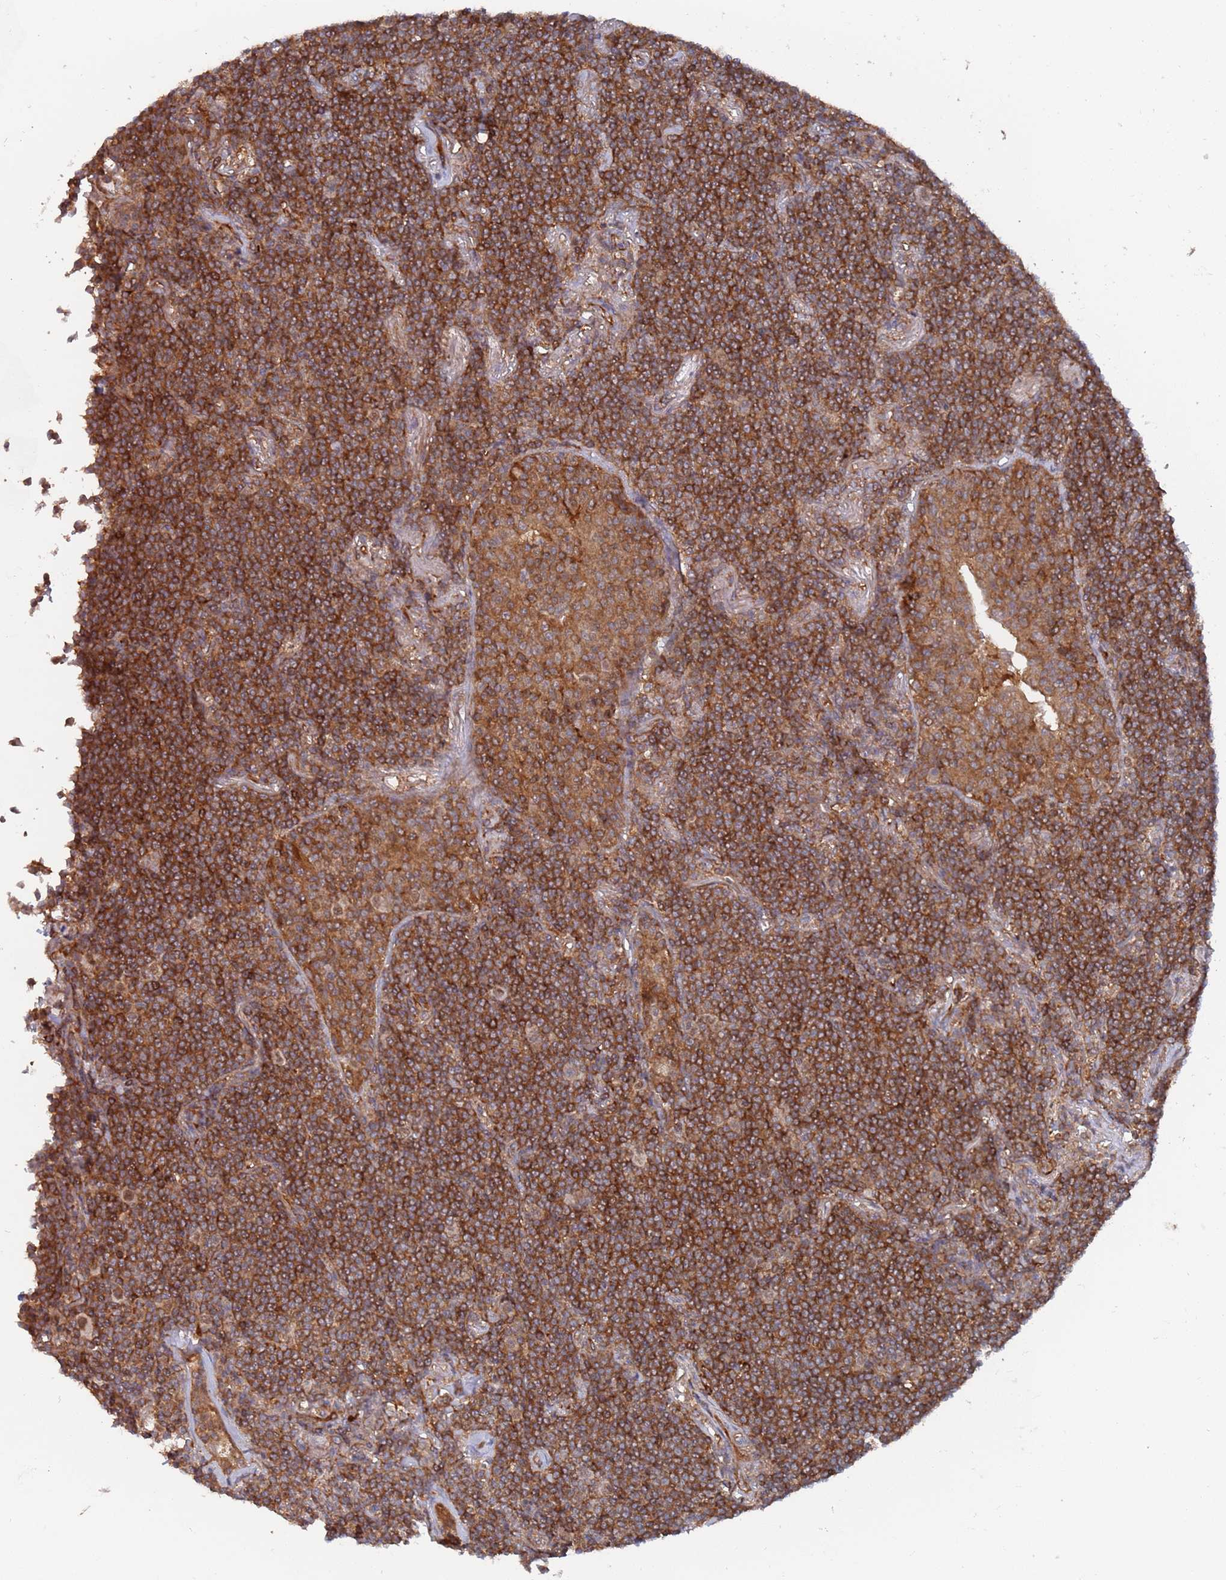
{"staining": {"intensity": "strong", "quantity": ">75%", "location": "cytoplasmic/membranous"}, "tissue": "lymphoma", "cell_type": "Tumor cells", "image_type": "cancer", "snomed": [{"axis": "morphology", "description": "Malignant lymphoma, non-Hodgkin's type, Low grade"}, {"axis": "topography", "description": "Lung"}], "caption": "Immunohistochemistry image of human lymphoma stained for a protein (brown), which exhibits high levels of strong cytoplasmic/membranous staining in approximately >75% of tumor cells.", "gene": "DDX60", "patient": {"sex": "female", "age": 71}}